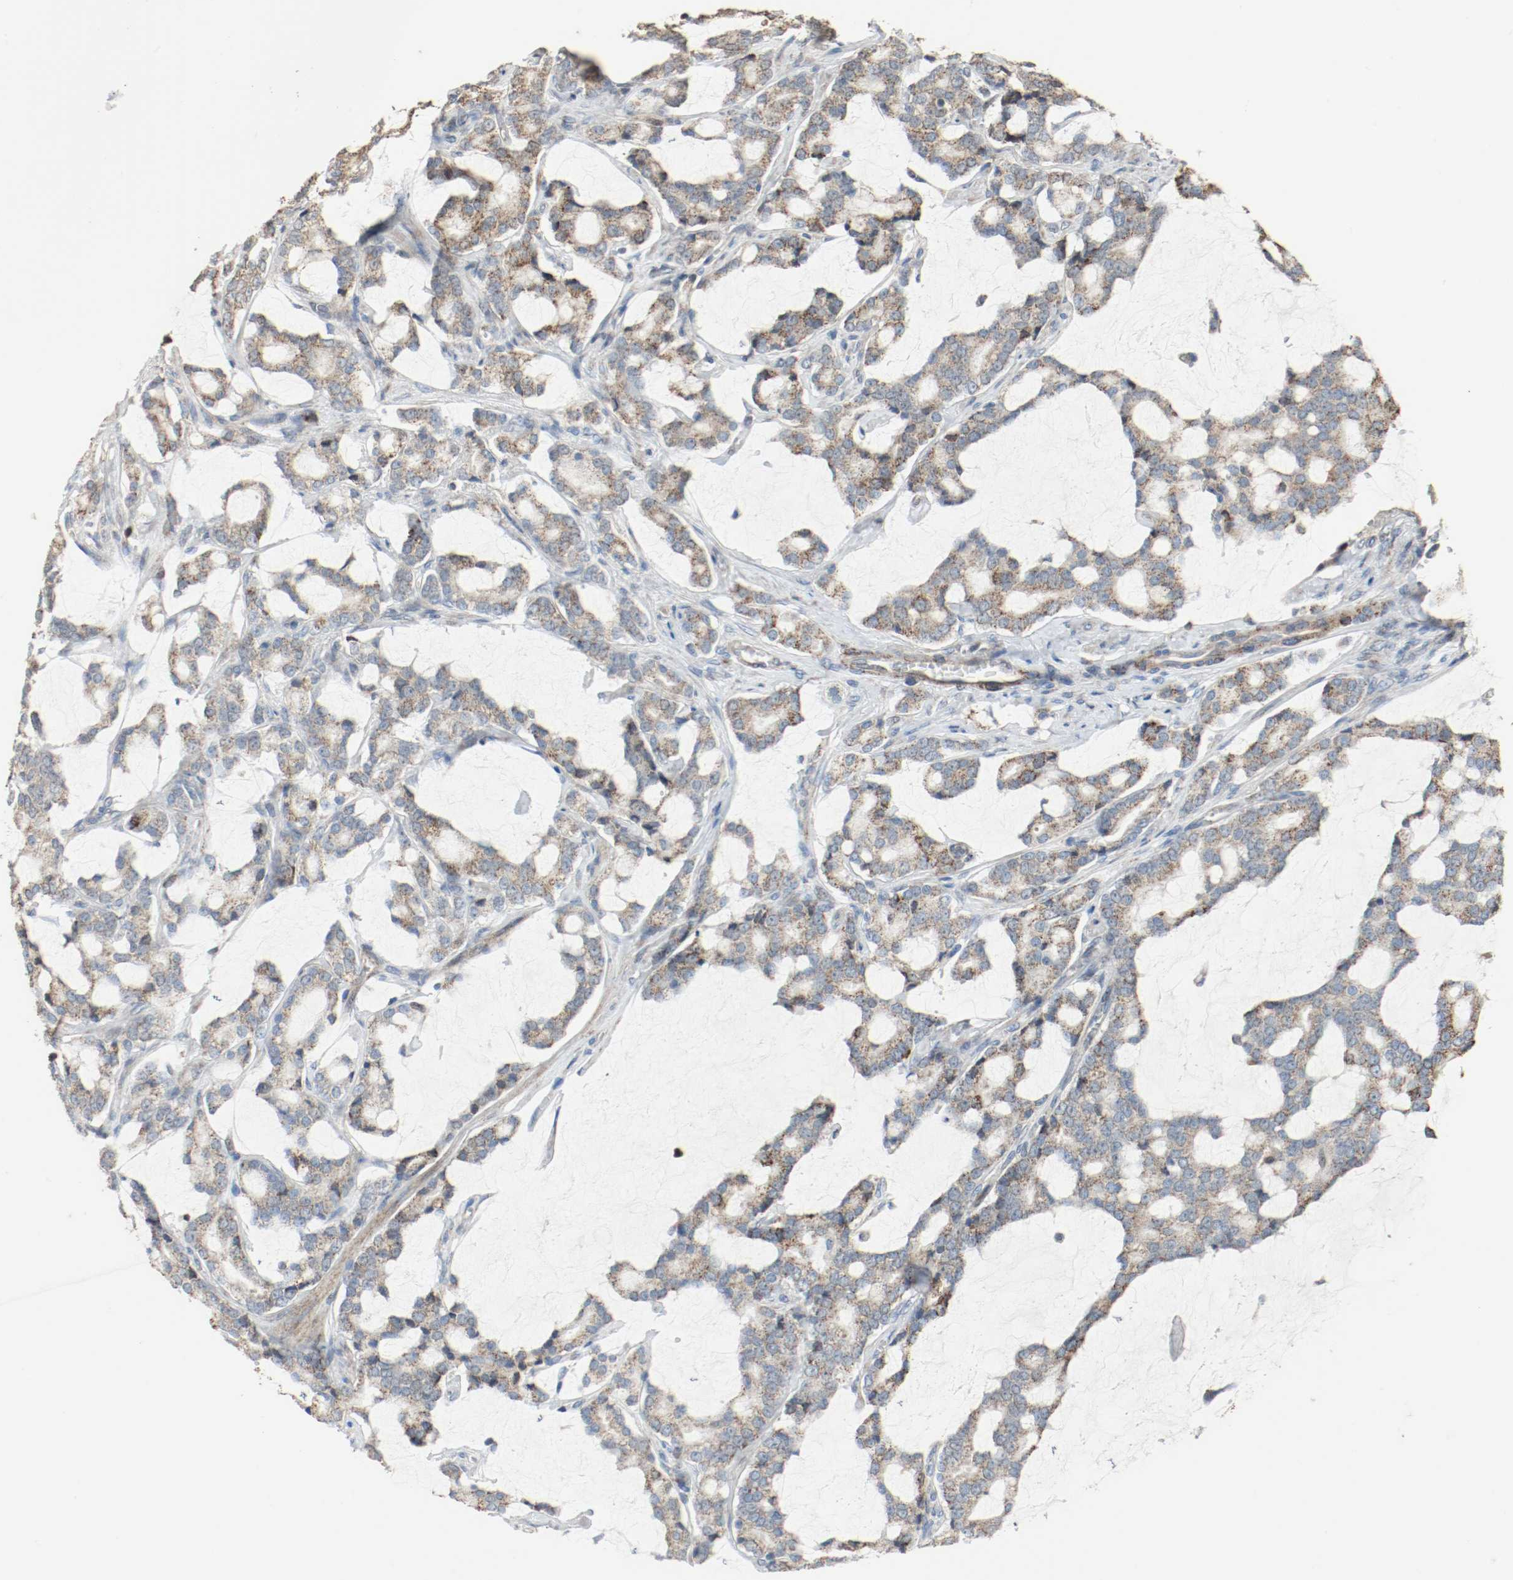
{"staining": {"intensity": "moderate", "quantity": ">75%", "location": "cytoplasmic/membranous"}, "tissue": "prostate cancer", "cell_type": "Tumor cells", "image_type": "cancer", "snomed": [{"axis": "morphology", "description": "Adenocarcinoma, Low grade"}, {"axis": "topography", "description": "Prostate"}], "caption": "Brown immunohistochemical staining in human prostate cancer demonstrates moderate cytoplasmic/membranous staining in approximately >75% of tumor cells.", "gene": "ALDH4A1", "patient": {"sex": "male", "age": 58}}